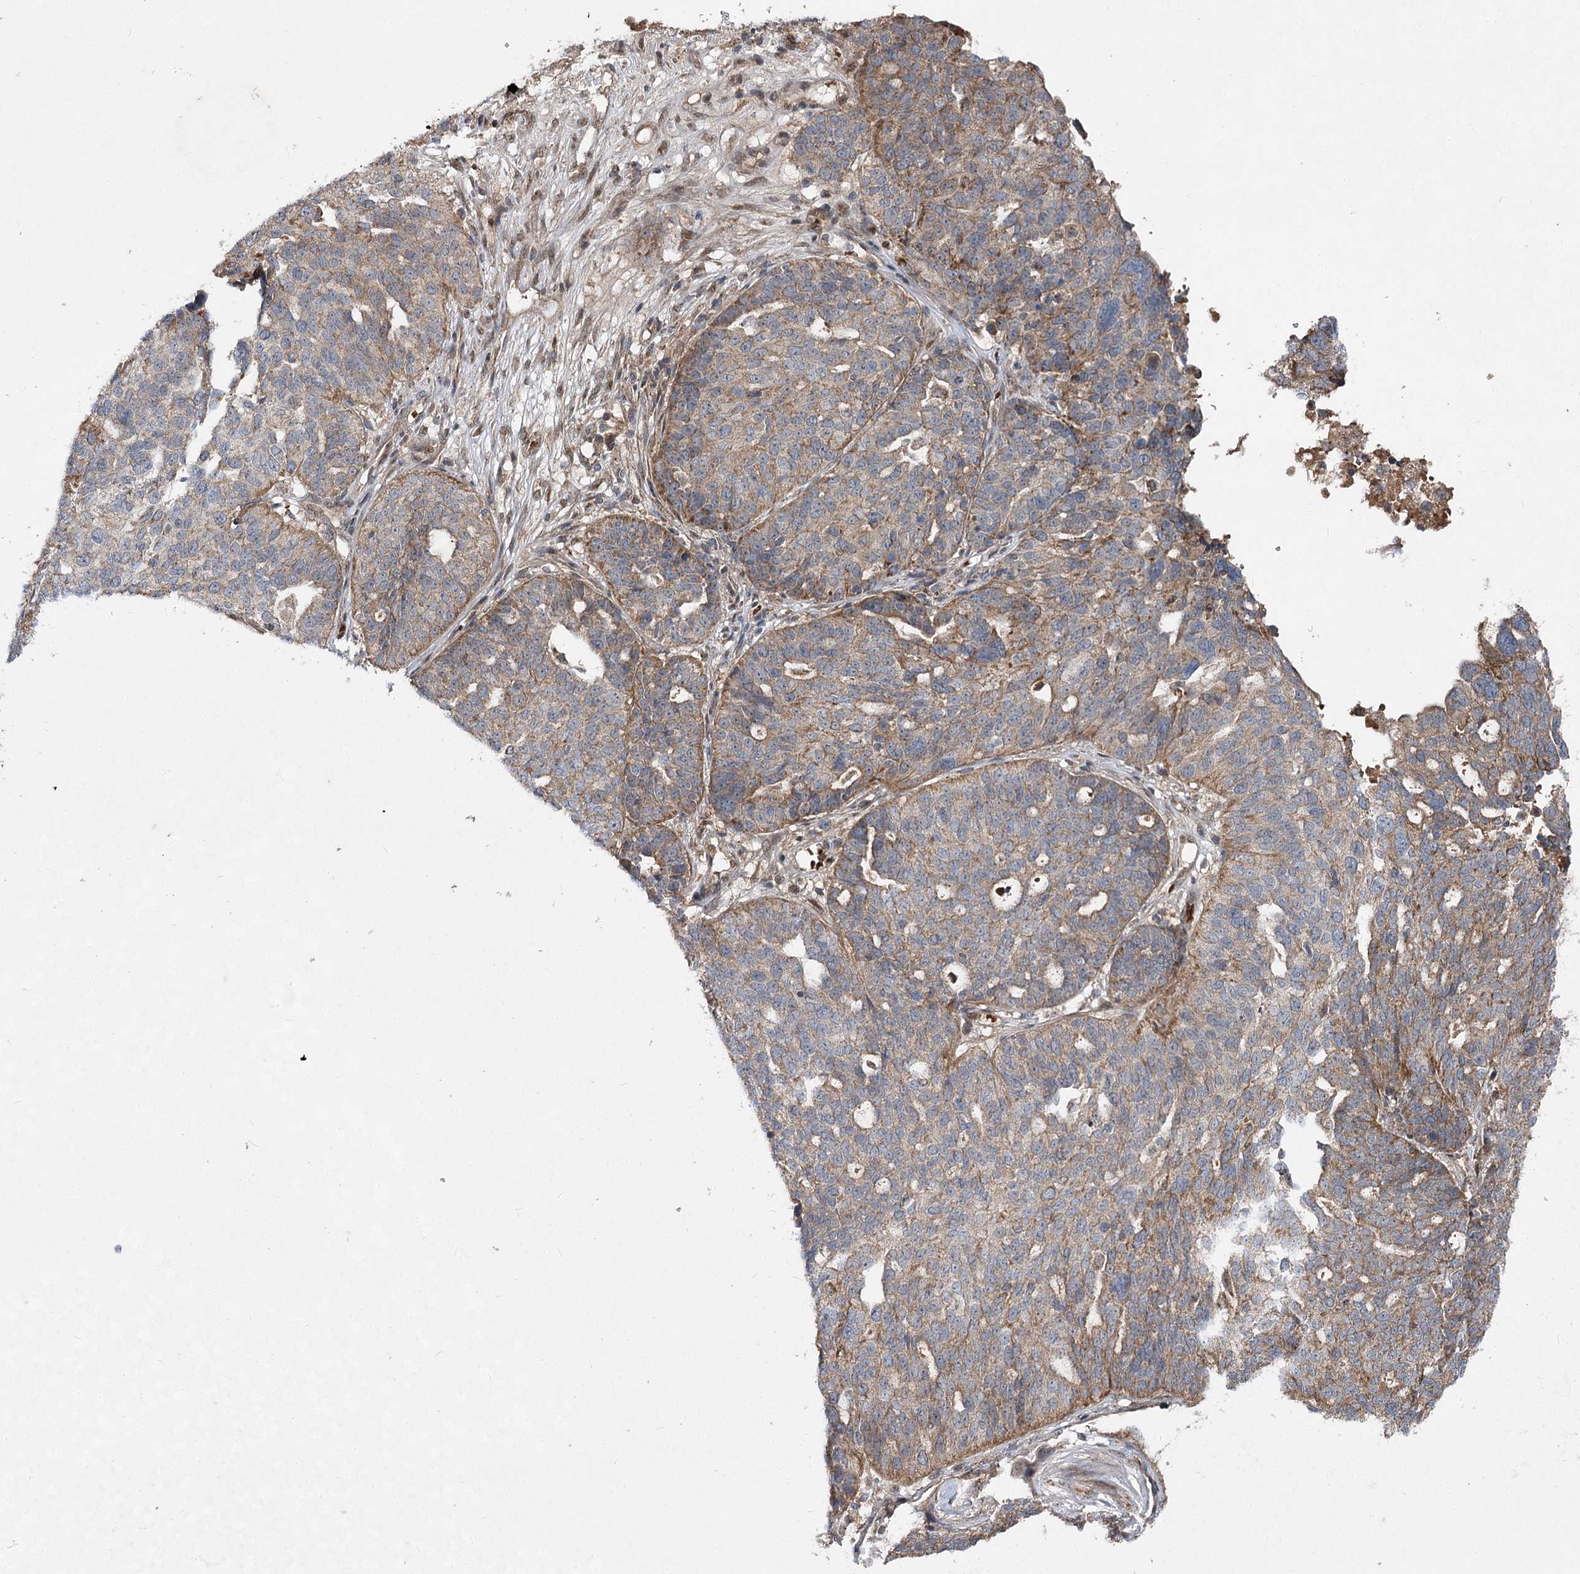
{"staining": {"intensity": "moderate", "quantity": "25%-75%", "location": "cytoplasmic/membranous"}, "tissue": "ovarian cancer", "cell_type": "Tumor cells", "image_type": "cancer", "snomed": [{"axis": "morphology", "description": "Cystadenocarcinoma, serous, NOS"}, {"axis": "topography", "description": "Ovary"}], "caption": "Immunohistochemistry (IHC) staining of ovarian serous cystadenocarcinoma, which exhibits medium levels of moderate cytoplasmic/membranous positivity in about 25%-75% of tumor cells indicating moderate cytoplasmic/membranous protein positivity. The staining was performed using DAB (3,3'-diaminobenzidine) (brown) for protein detection and nuclei were counterstained in hematoxylin (blue).", "gene": "MSANTD2", "patient": {"sex": "female", "age": 59}}